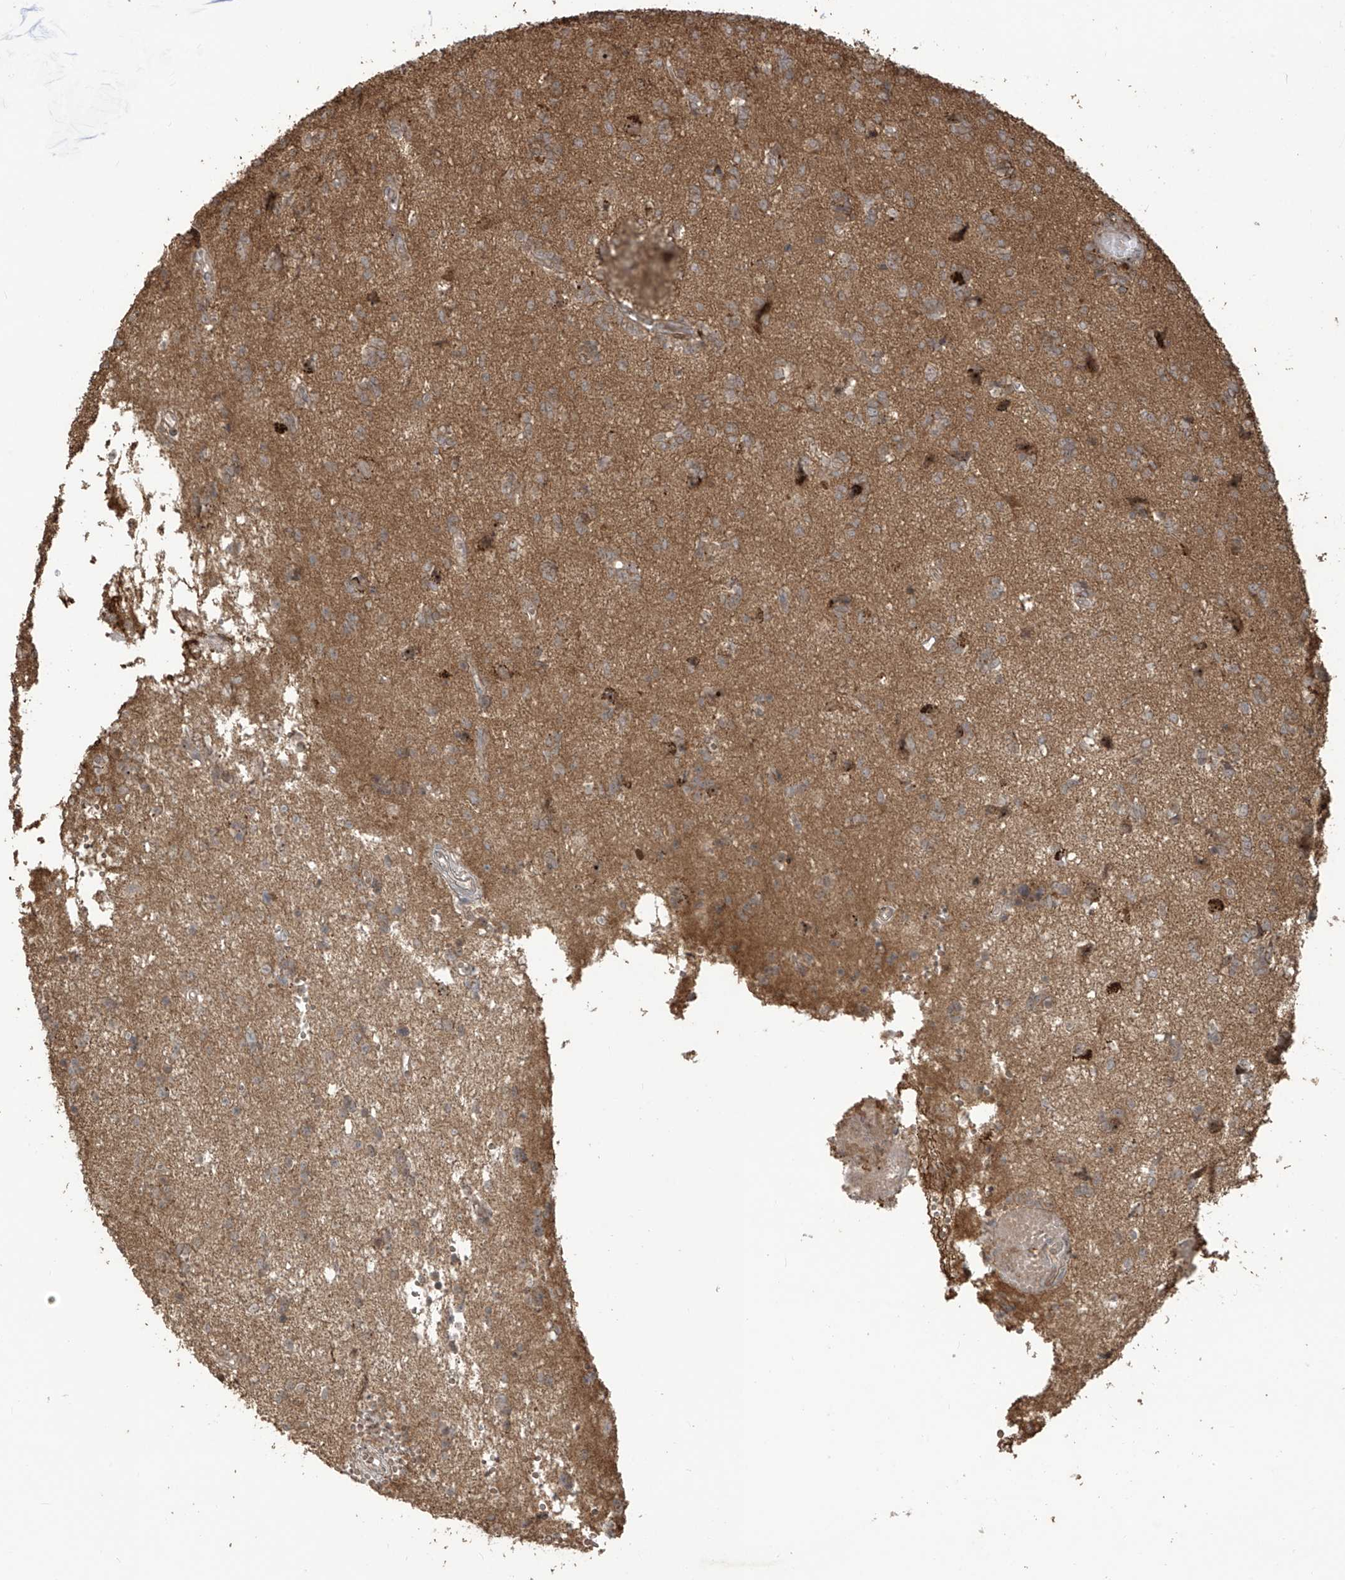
{"staining": {"intensity": "weak", "quantity": ">75%", "location": "cytoplasmic/membranous"}, "tissue": "glioma", "cell_type": "Tumor cells", "image_type": "cancer", "snomed": [{"axis": "morphology", "description": "Glioma, malignant, High grade"}, {"axis": "topography", "description": "Brain"}], "caption": "Protein expression analysis of human glioma reveals weak cytoplasmic/membranous expression in approximately >75% of tumor cells. The staining was performed using DAB to visualize the protein expression in brown, while the nuclei were stained in blue with hematoxylin (Magnification: 20x).", "gene": "CARF", "patient": {"sex": "female", "age": 59}}